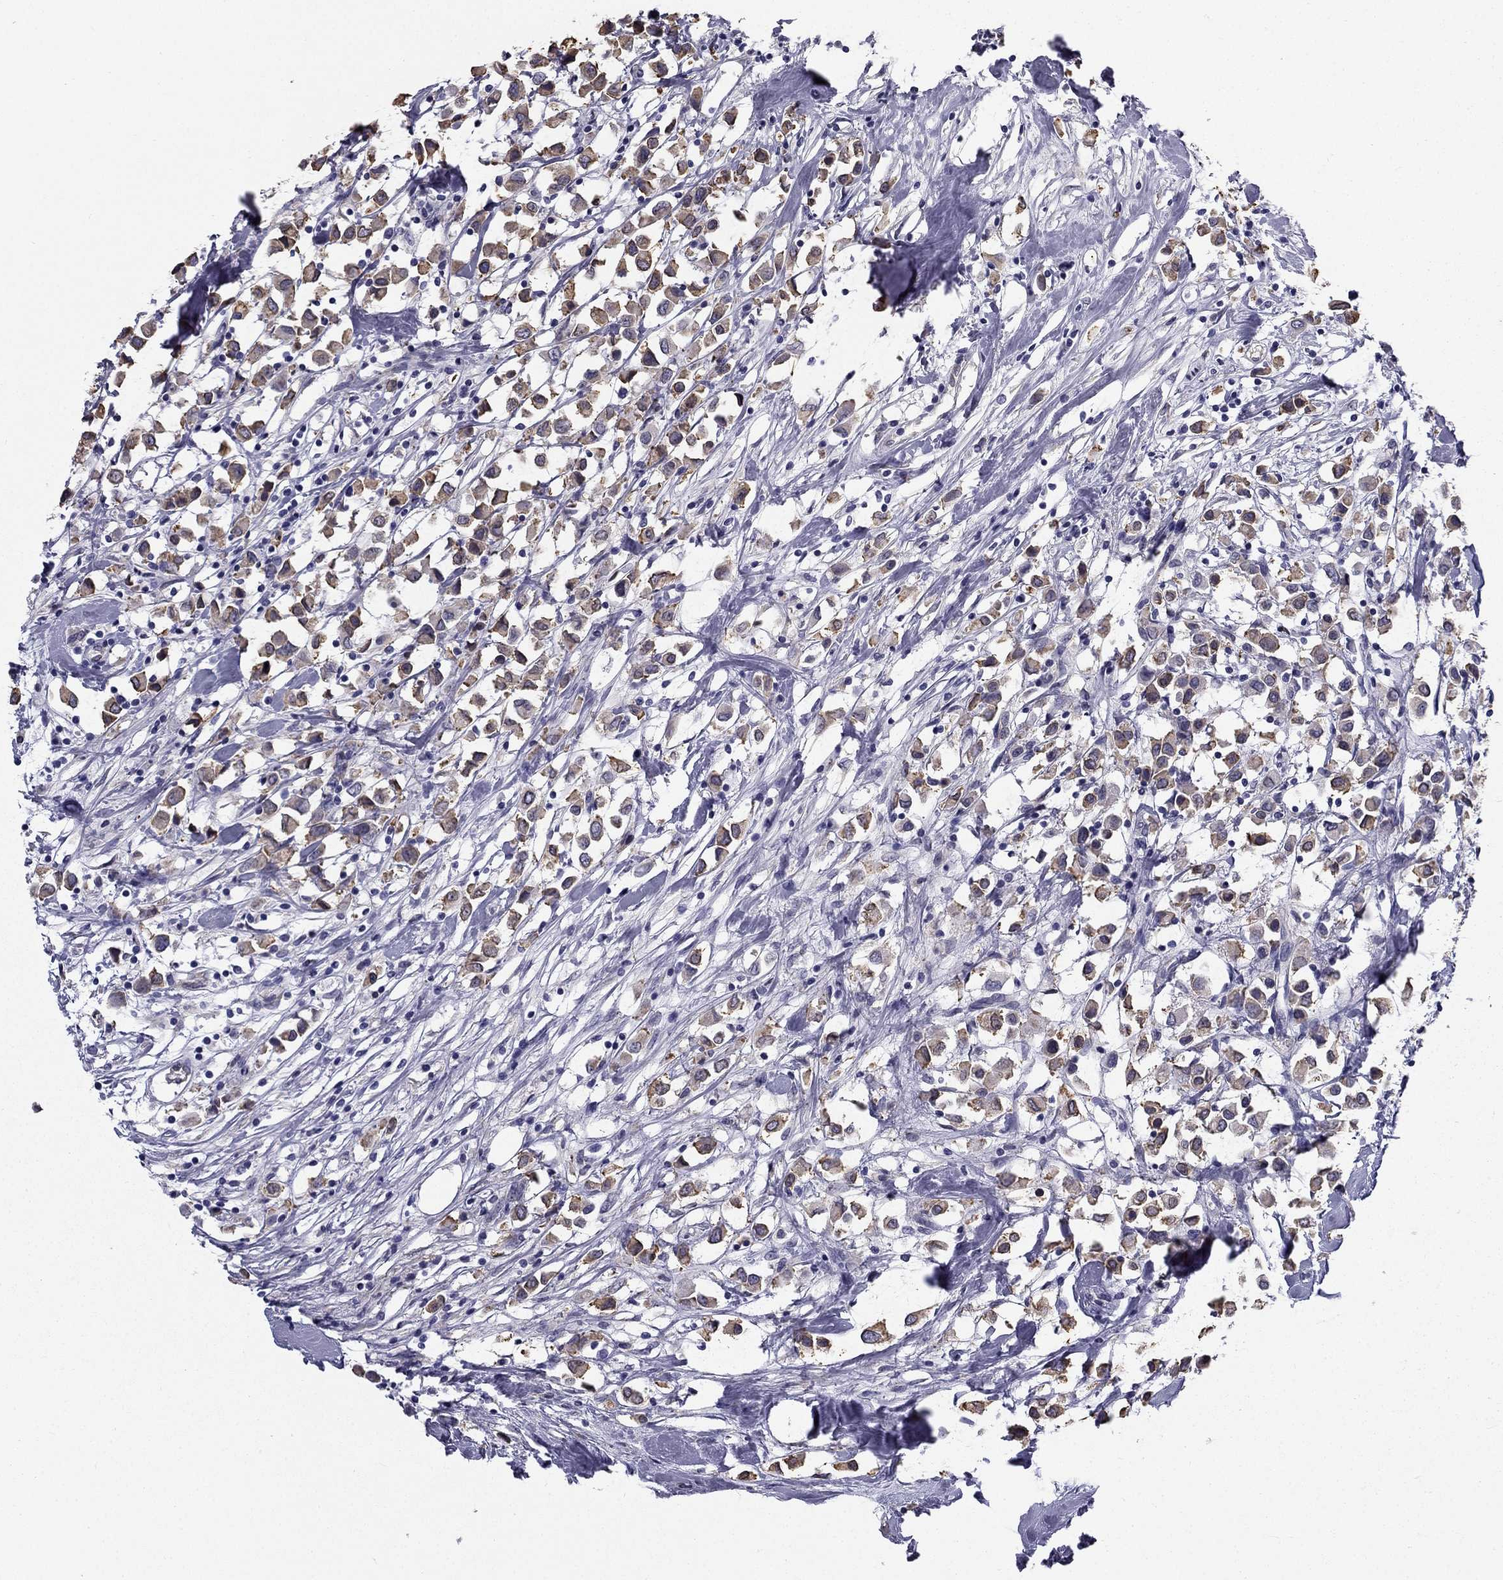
{"staining": {"intensity": "moderate", "quantity": ">75%", "location": "cytoplasmic/membranous"}, "tissue": "breast cancer", "cell_type": "Tumor cells", "image_type": "cancer", "snomed": [{"axis": "morphology", "description": "Duct carcinoma"}, {"axis": "topography", "description": "Breast"}], "caption": "Moderate cytoplasmic/membranous protein positivity is appreciated in approximately >75% of tumor cells in breast cancer.", "gene": "CCDC40", "patient": {"sex": "female", "age": 61}}